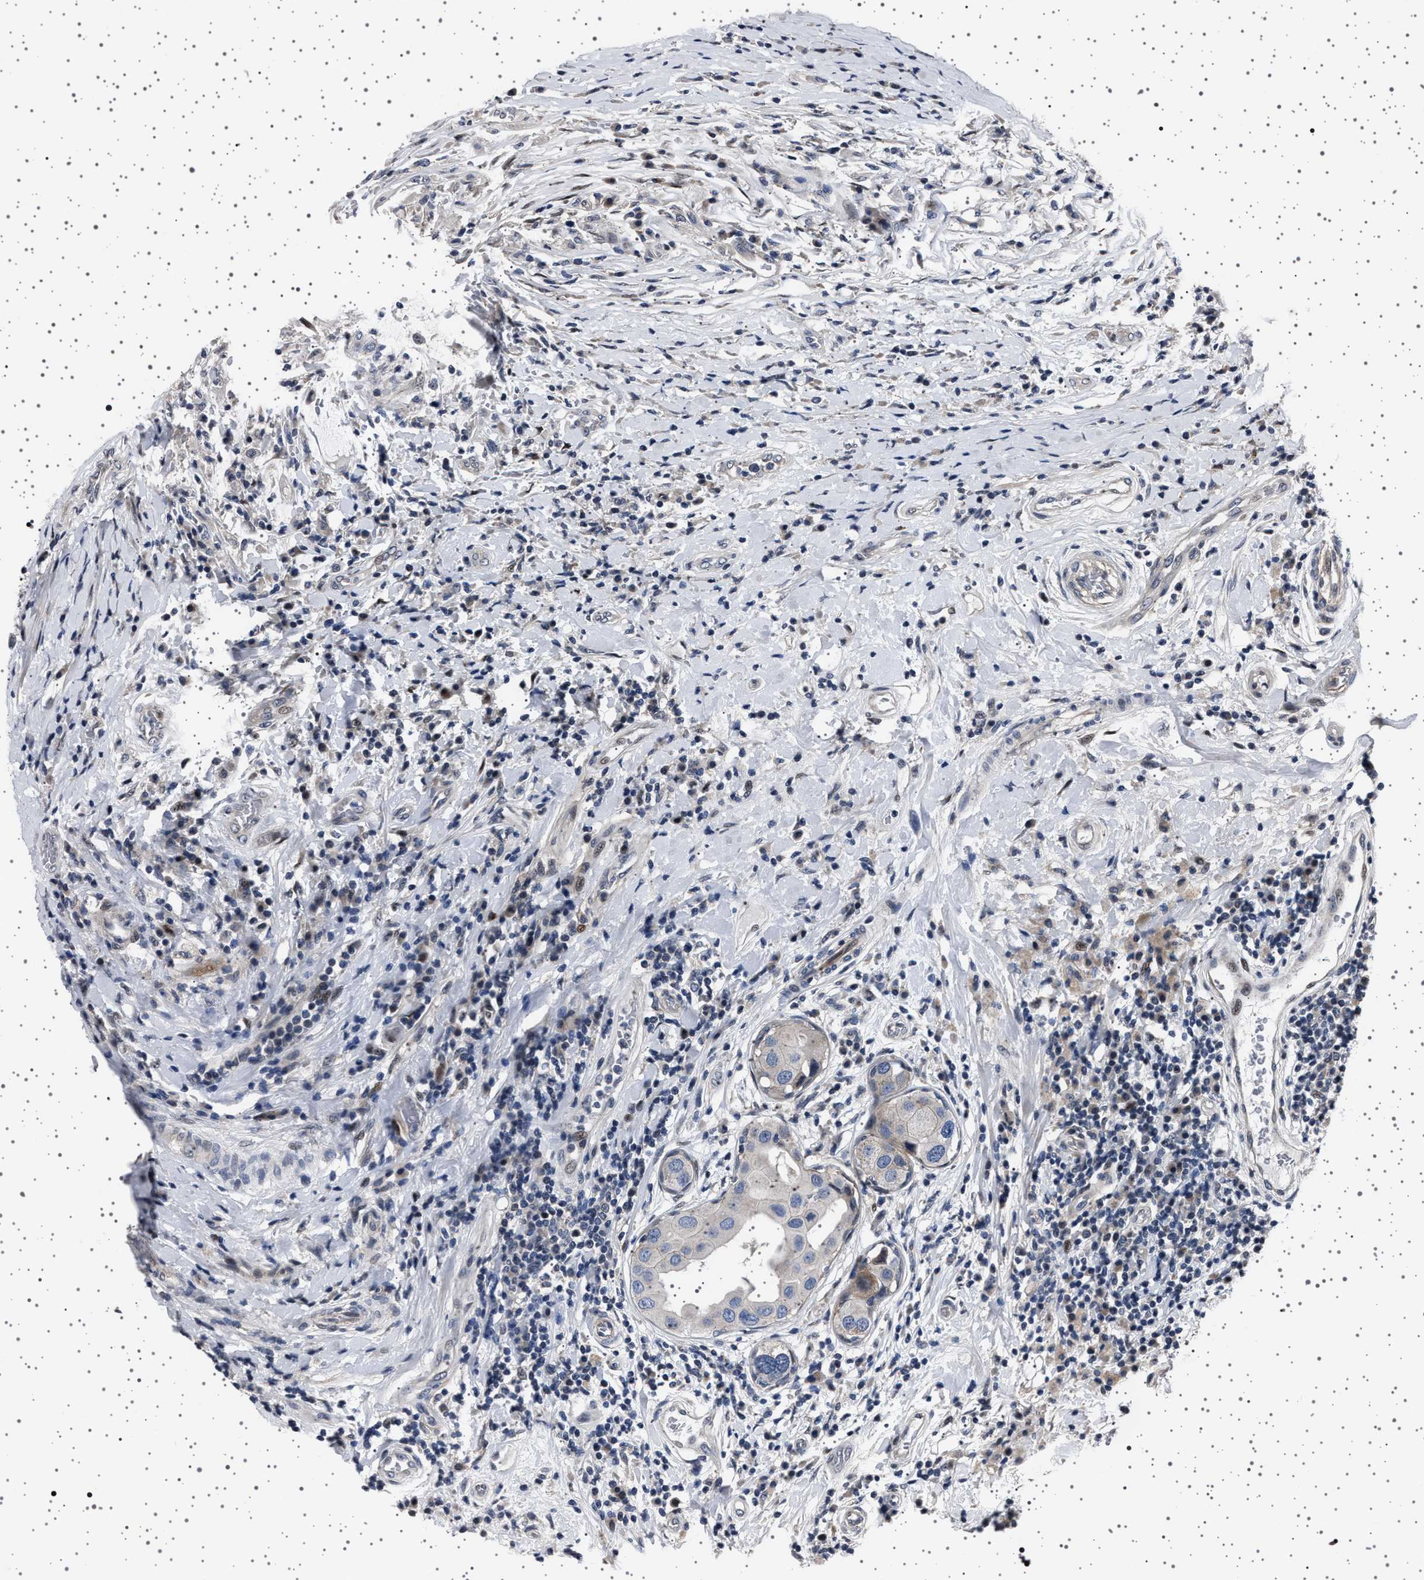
{"staining": {"intensity": "negative", "quantity": "none", "location": "none"}, "tissue": "breast cancer", "cell_type": "Tumor cells", "image_type": "cancer", "snomed": [{"axis": "morphology", "description": "Duct carcinoma"}, {"axis": "topography", "description": "Breast"}], "caption": "The immunohistochemistry histopathology image has no significant expression in tumor cells of breast cancer (intraductal carcinoma) tissue.", "gene": "PAK5", "patient": {"sex": "female", "age": 27}}